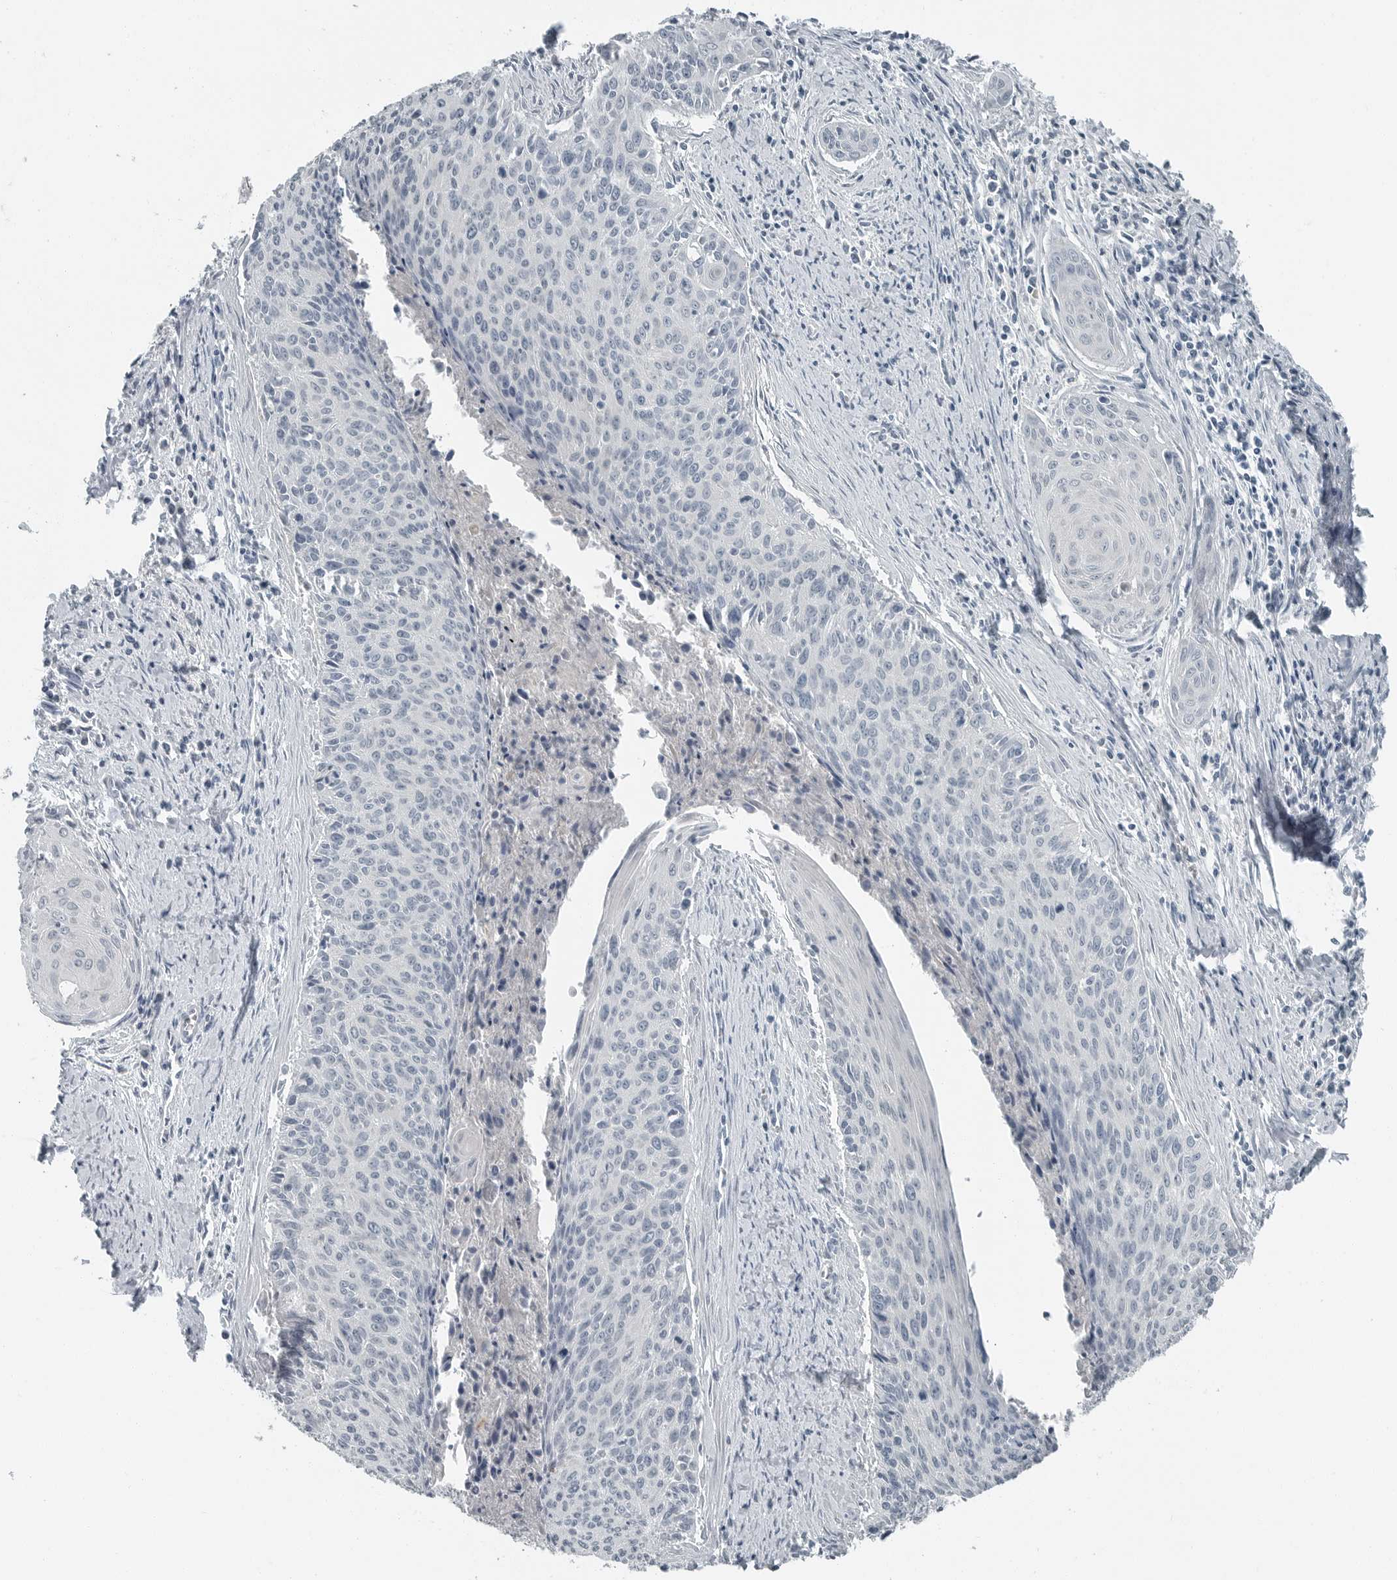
{"staining": {"intensity": "negative", "quantity": "none", "location": "none"}, "tissue": "cervical cancer", "cell_type": "Tumor cells", "image_type": "cancer", "snomed": [{"axis": "morphology", "description": "Squamous cell carcinoma, NOS"}, {"axis": "topography", "description": "Cervix"}], "caption": "This is an immunohistochemistry micrograph of cervical squamous cell carcinoma. There is no positivity in tumor cells.", "gene": "KYAT1", "patient": {"sex": "female", "age": 55}}